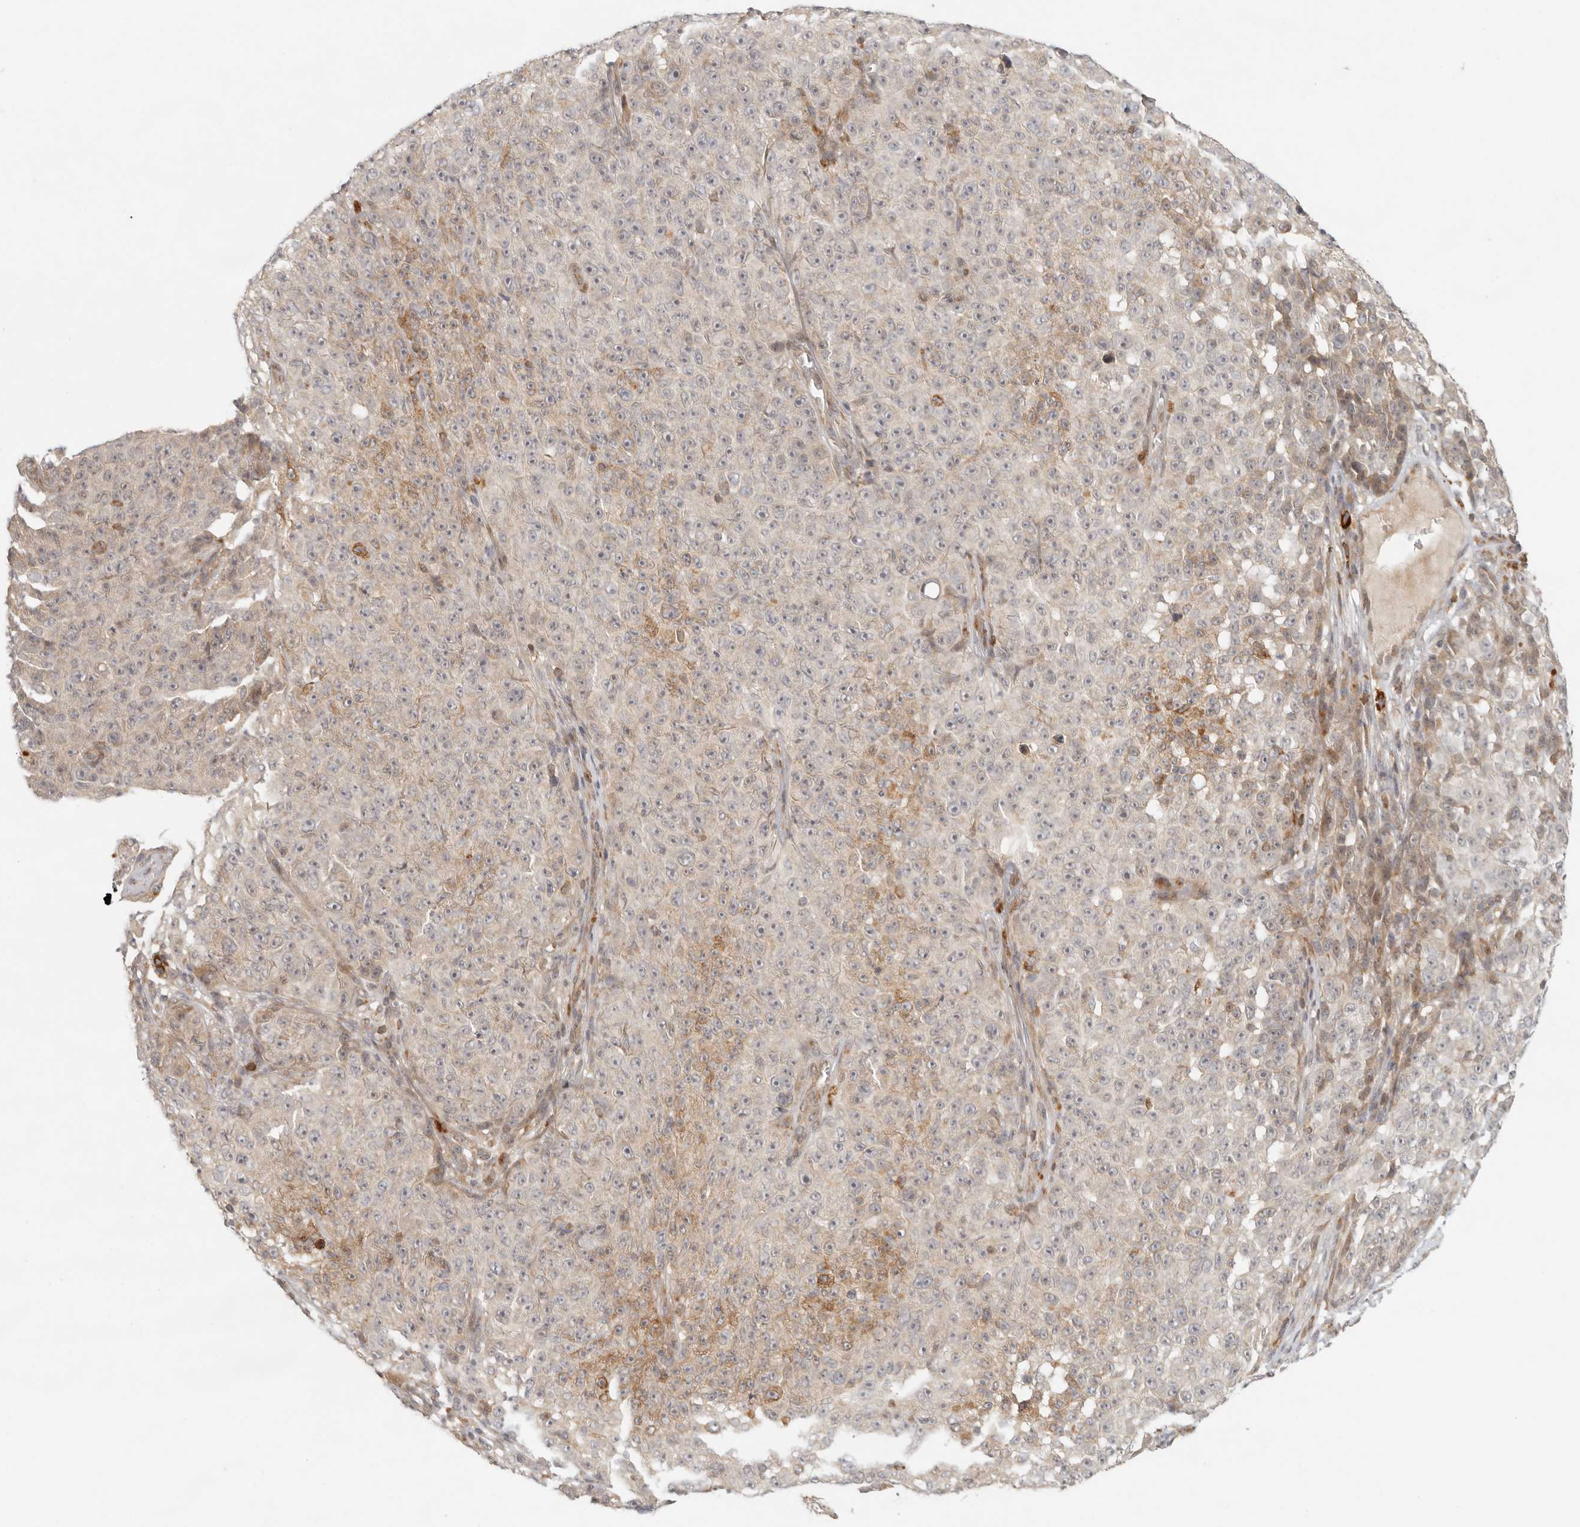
{"staining": {"intensity": "moderate", "quantity": "<25%", "location": "cytoplasmic/membranous"}, "tissue": "melanoma", "cell_type": "Tumor cells", "image_type": "cancer", "snomed": [{"axis": "morphology", "description": "Malignant melanoma, NOS"}, {"axis": "topography", "description": "Skin"}], "caption": "Protein expression analysis of human melanoma reveals moderate cytoplasmic/membranous positivity in about <25% of tumor cells.", "gene": "AHDC1", "patient": {"sex": "female", "age": 82}}